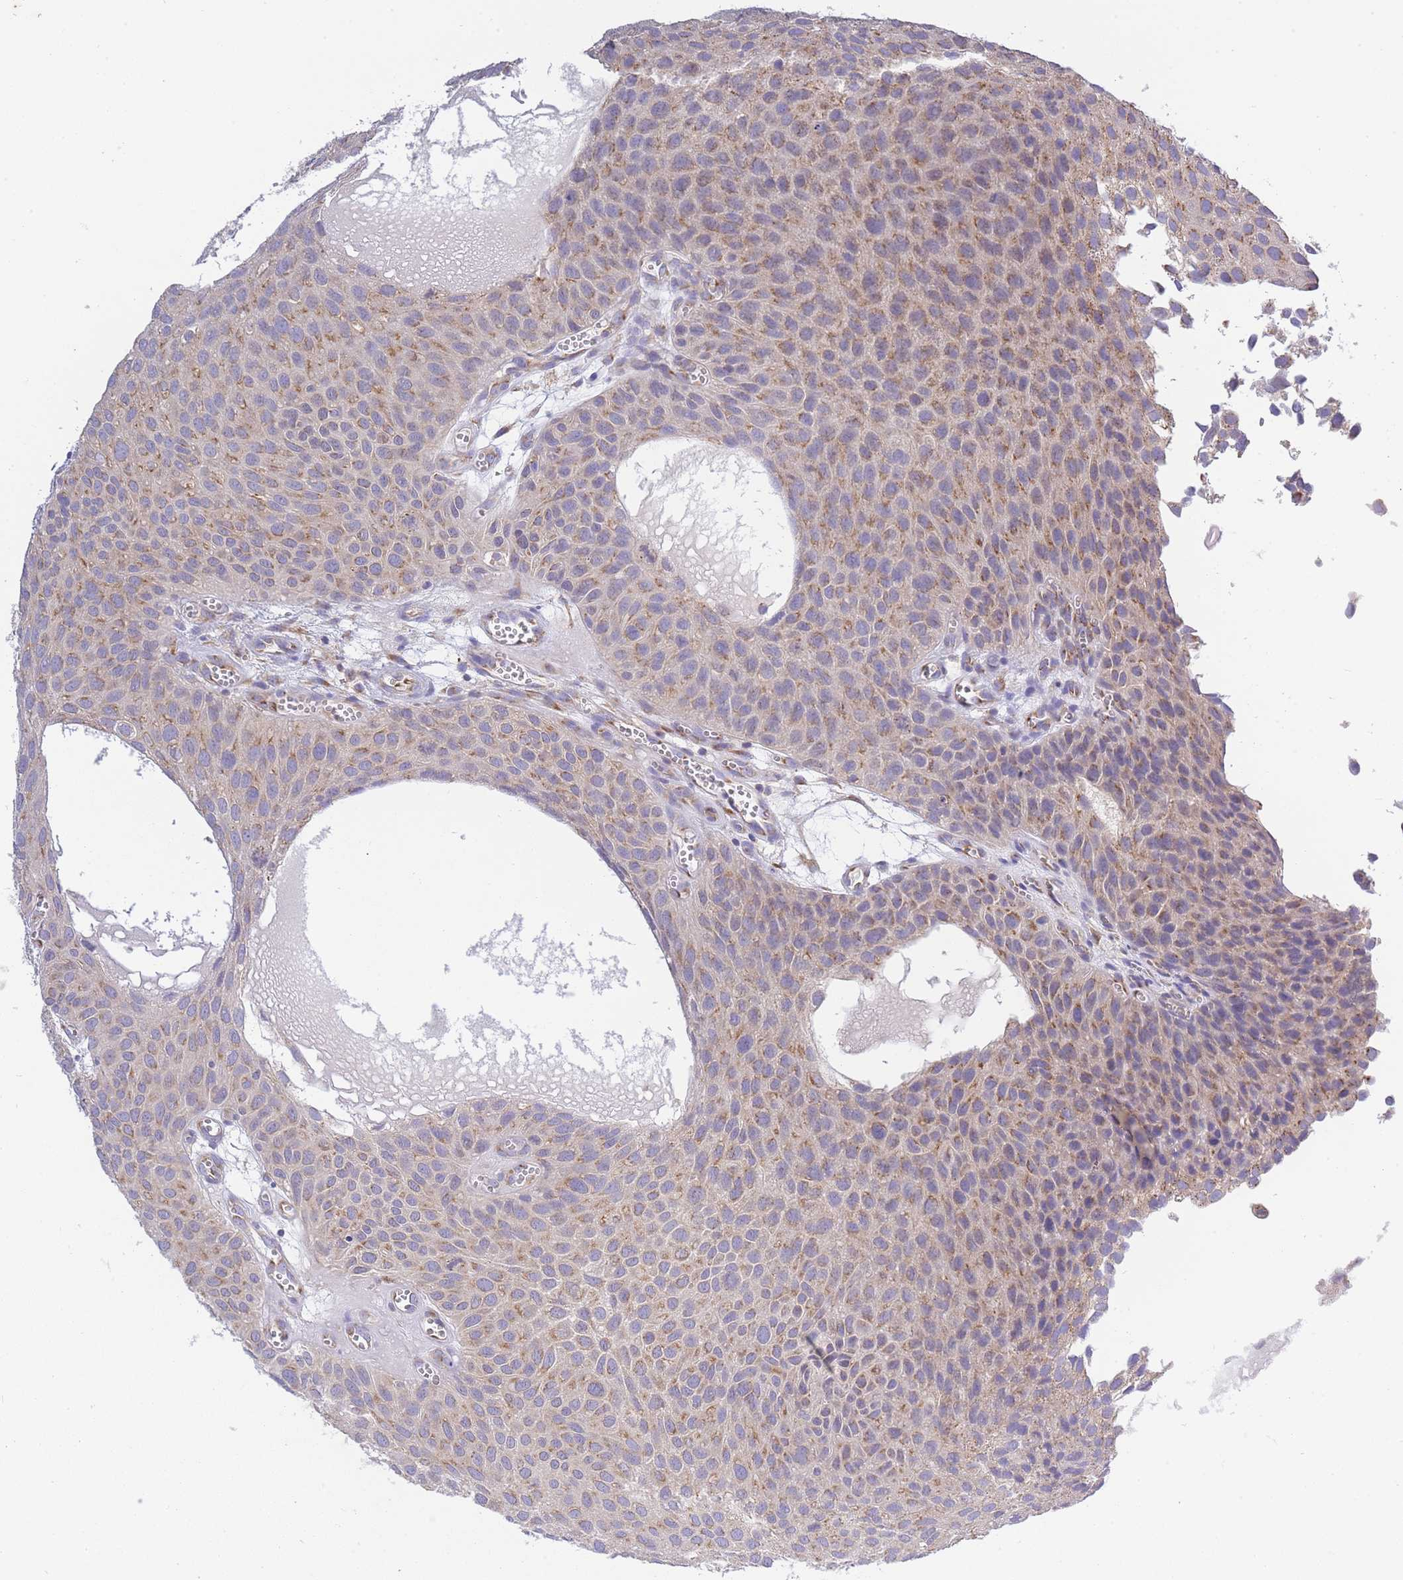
{"staining": {"intensity": "moderate", "quantity": "25%-75%", "location": "cytoplasmic/membranous"}, "tissue": "urothelial cancer", "cell_type": "Tumor cells", "image_type": "cancer", "snomed": [{"axis": "morphology", "description": "Urothelial carcinoma, Low grade"}, {"axis": "topography", "description": "Urinary bladder"}], "caption": "Urothelial carcinoma (low-grade) tissue reveals moderate cytoplasmic/membranous expression in about 25%-75% of tumor cells, visualized by immunohistochemistry.", "gene": "COPG2", "patient": {"sex": "male", "age": 88}}